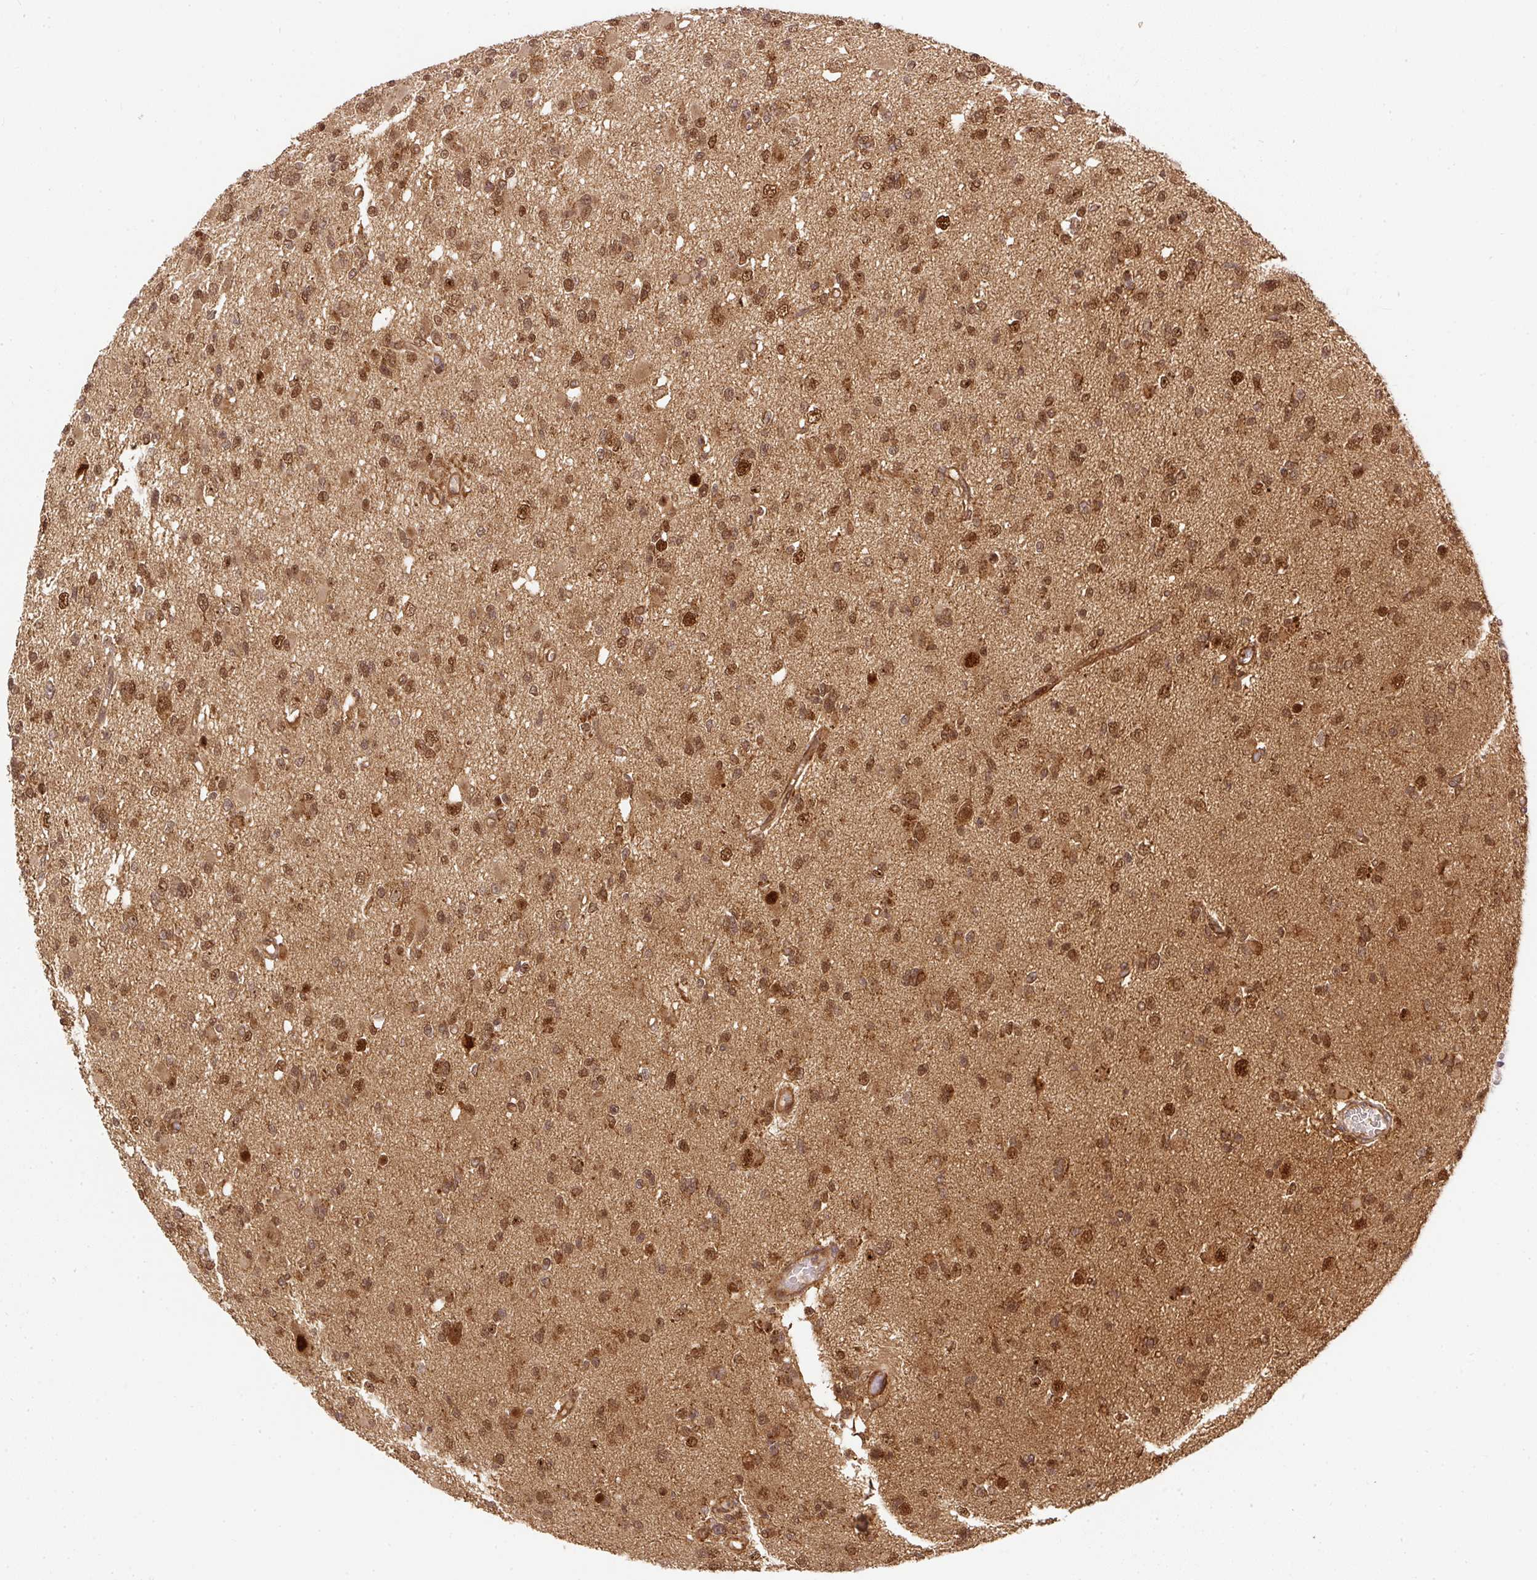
{"staining": {"intensity": "moderate", "quantity": ">75%", "location": "cytoplasmic/membranous,nuclear"}, "tissue": "glioma", "cell_type": "Tumor cells", "image_type": "cancer", "snomed": [{"axis": "morphology", "description": "Glioma, malignant, Low grade"}, {"axis": "topography", "description": "Brain"}], "caption": "Low-grade glioma (malignant) tissue shows moderate cytoplasmic/membranous and nuclear expression in approximately >75% of tumor cells, visualized by immunohistochemistry.", "gene": "PSMD1", "patient": {"sex": "female", "age": 22}}